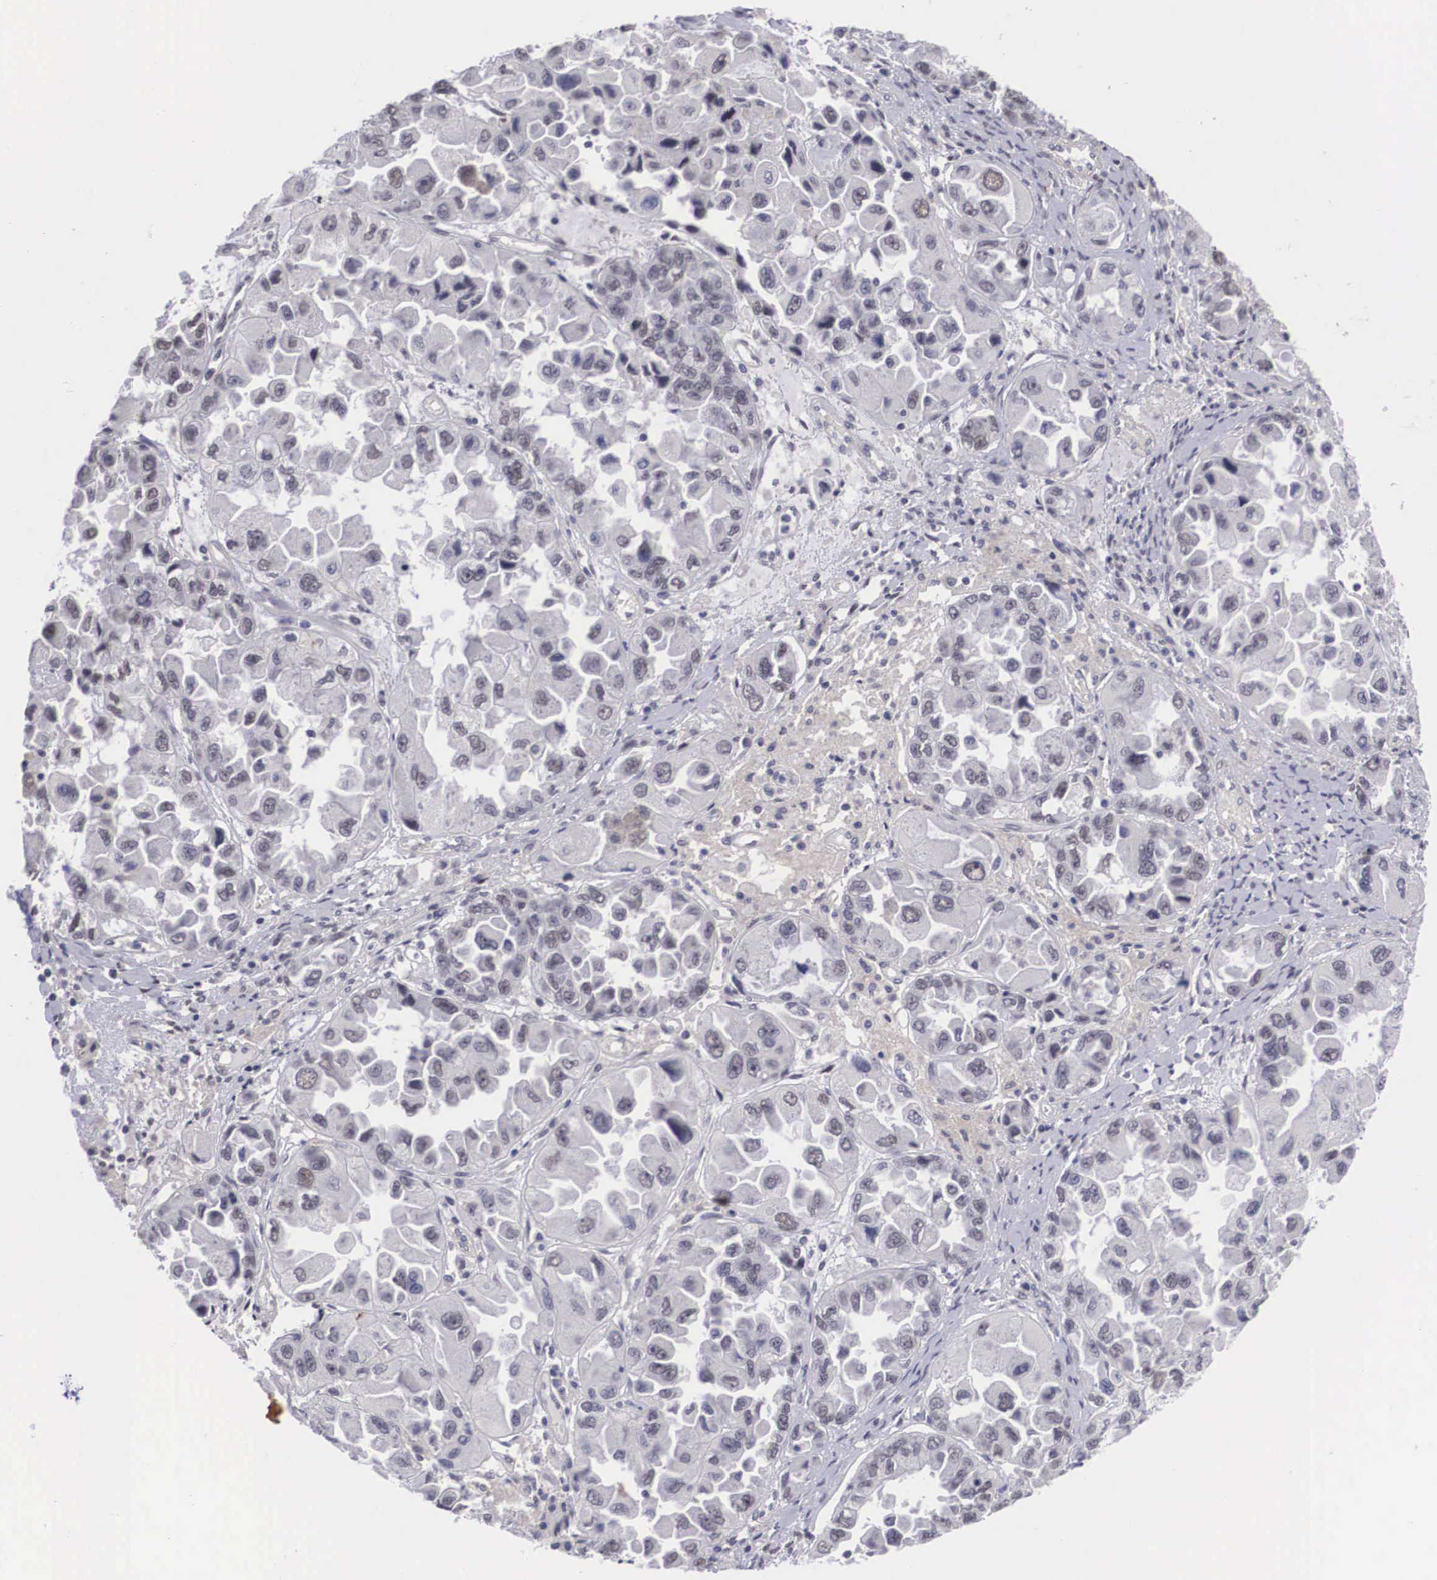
{"staining": {"intensity": "weak", "quantity": "<25%", "location": "nuclear"}, "tissue": "ovarian cancer", "cell_type": "Tumor cells", "image_type": "cancer", "snomed": [{"axis": "morphology", "description": "Cystadenocarcinoma, serous, NOS"}, {"axis": "topography", "description": "Ovary"}], "caption": "Ovarian serous cystadenocarcinoma stained for a protein using immunohistochemistry (IHC) demonstrates no positivity tumor cells.", "gene": "ZNF275", "patient": {"sex": "female", "age": 84}}